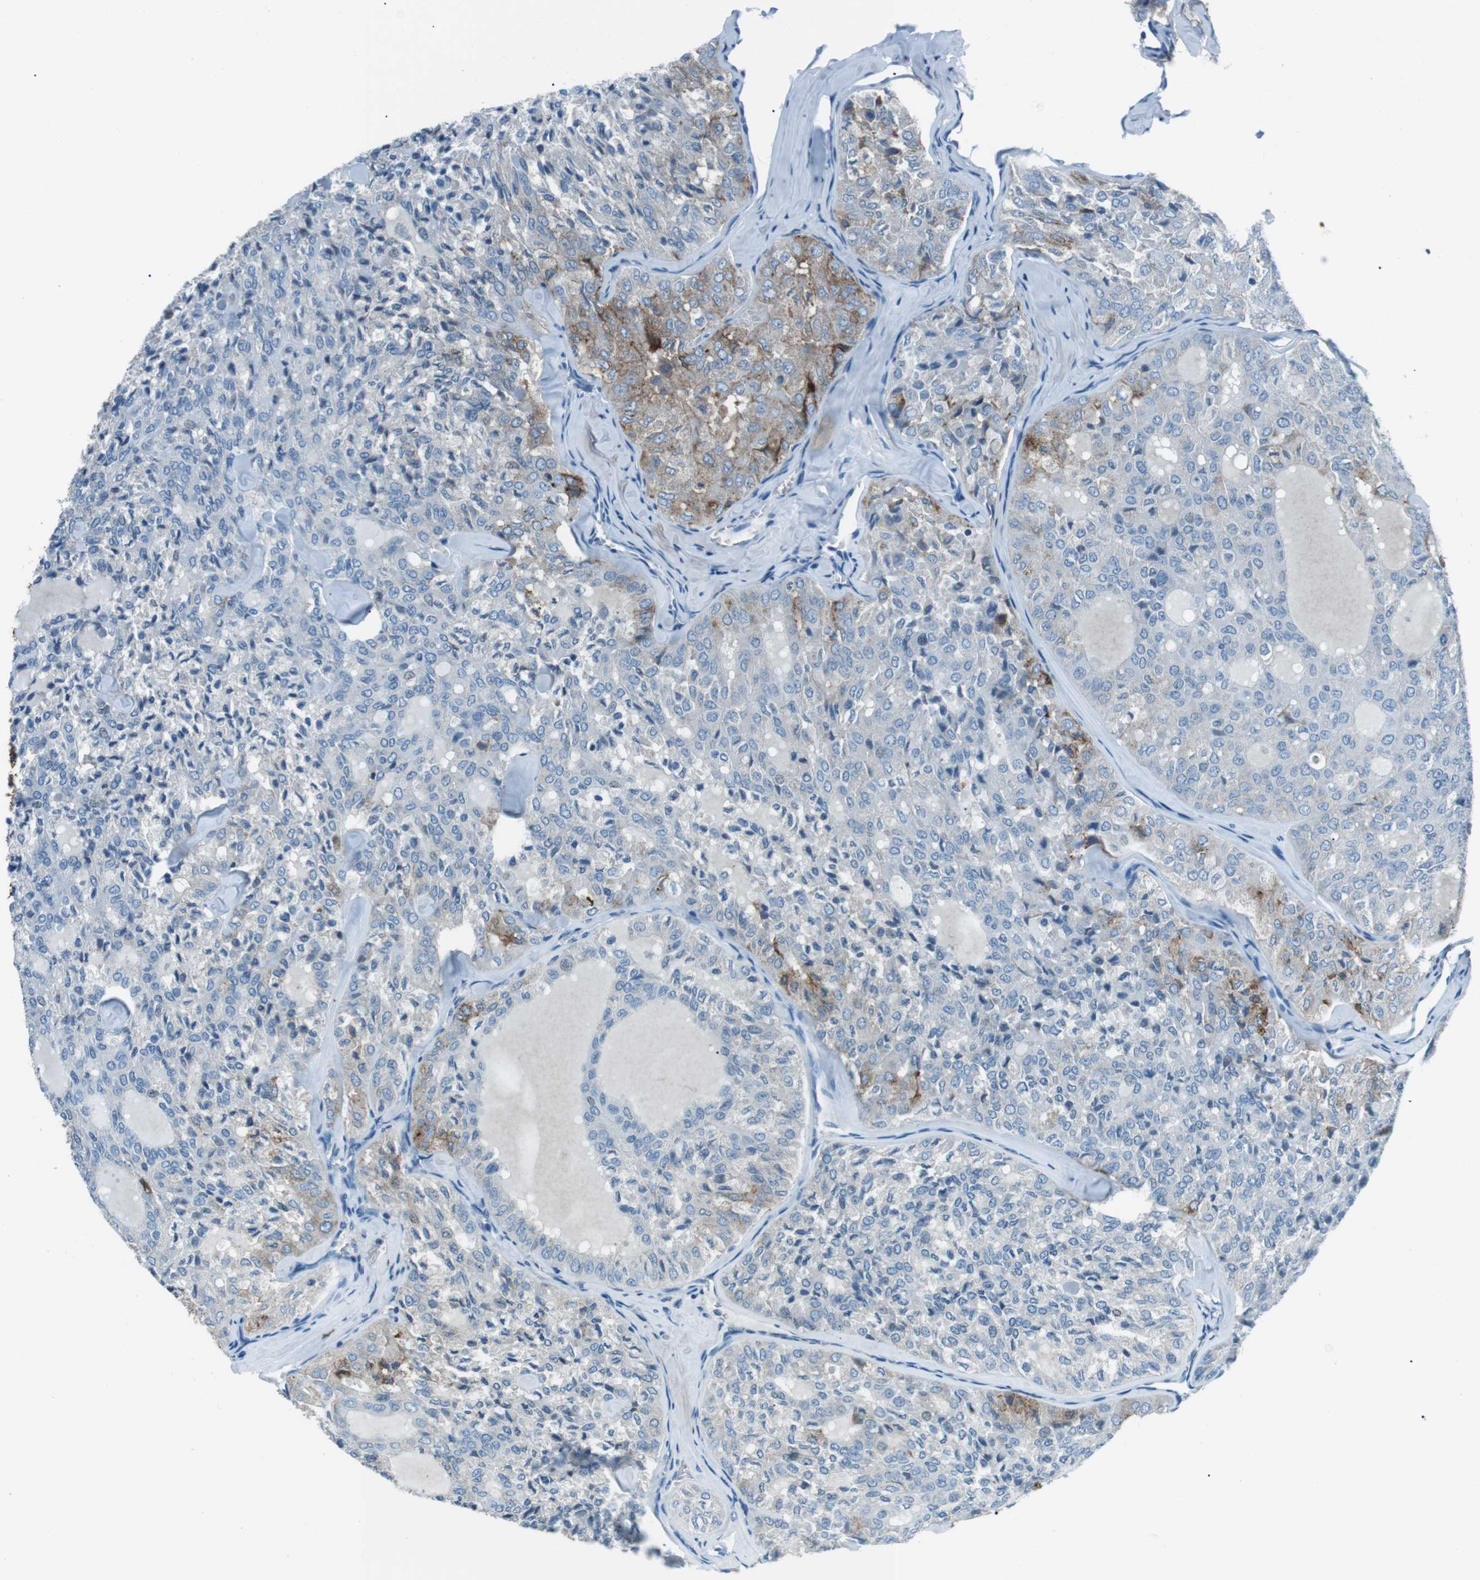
{"staining": {"intensity": "moderate", "quantity": "<25%", "location": "cytoplasmic/membranous"}, "tissue": "thyroid cancer", "cell_type": "Tumor cells", "image_type": "cancer", "snomed": [{"axis": "morphology", "description": "Follicular adenoma carcinoma, NOS"}, {"axis": "topography", "description": "Thyroid gland"}], "caption": "Immunohistochemistry (IHC) (DAB) staining of human thyroid cancer displays moderate cytoplasmic/membranous protein staining in approximately <25% of tumor cells. (IHC, brightfield microscopy, high magnification).", "gene": "ST6GAL1", "patient": {"sex": "male", "age": 75}}